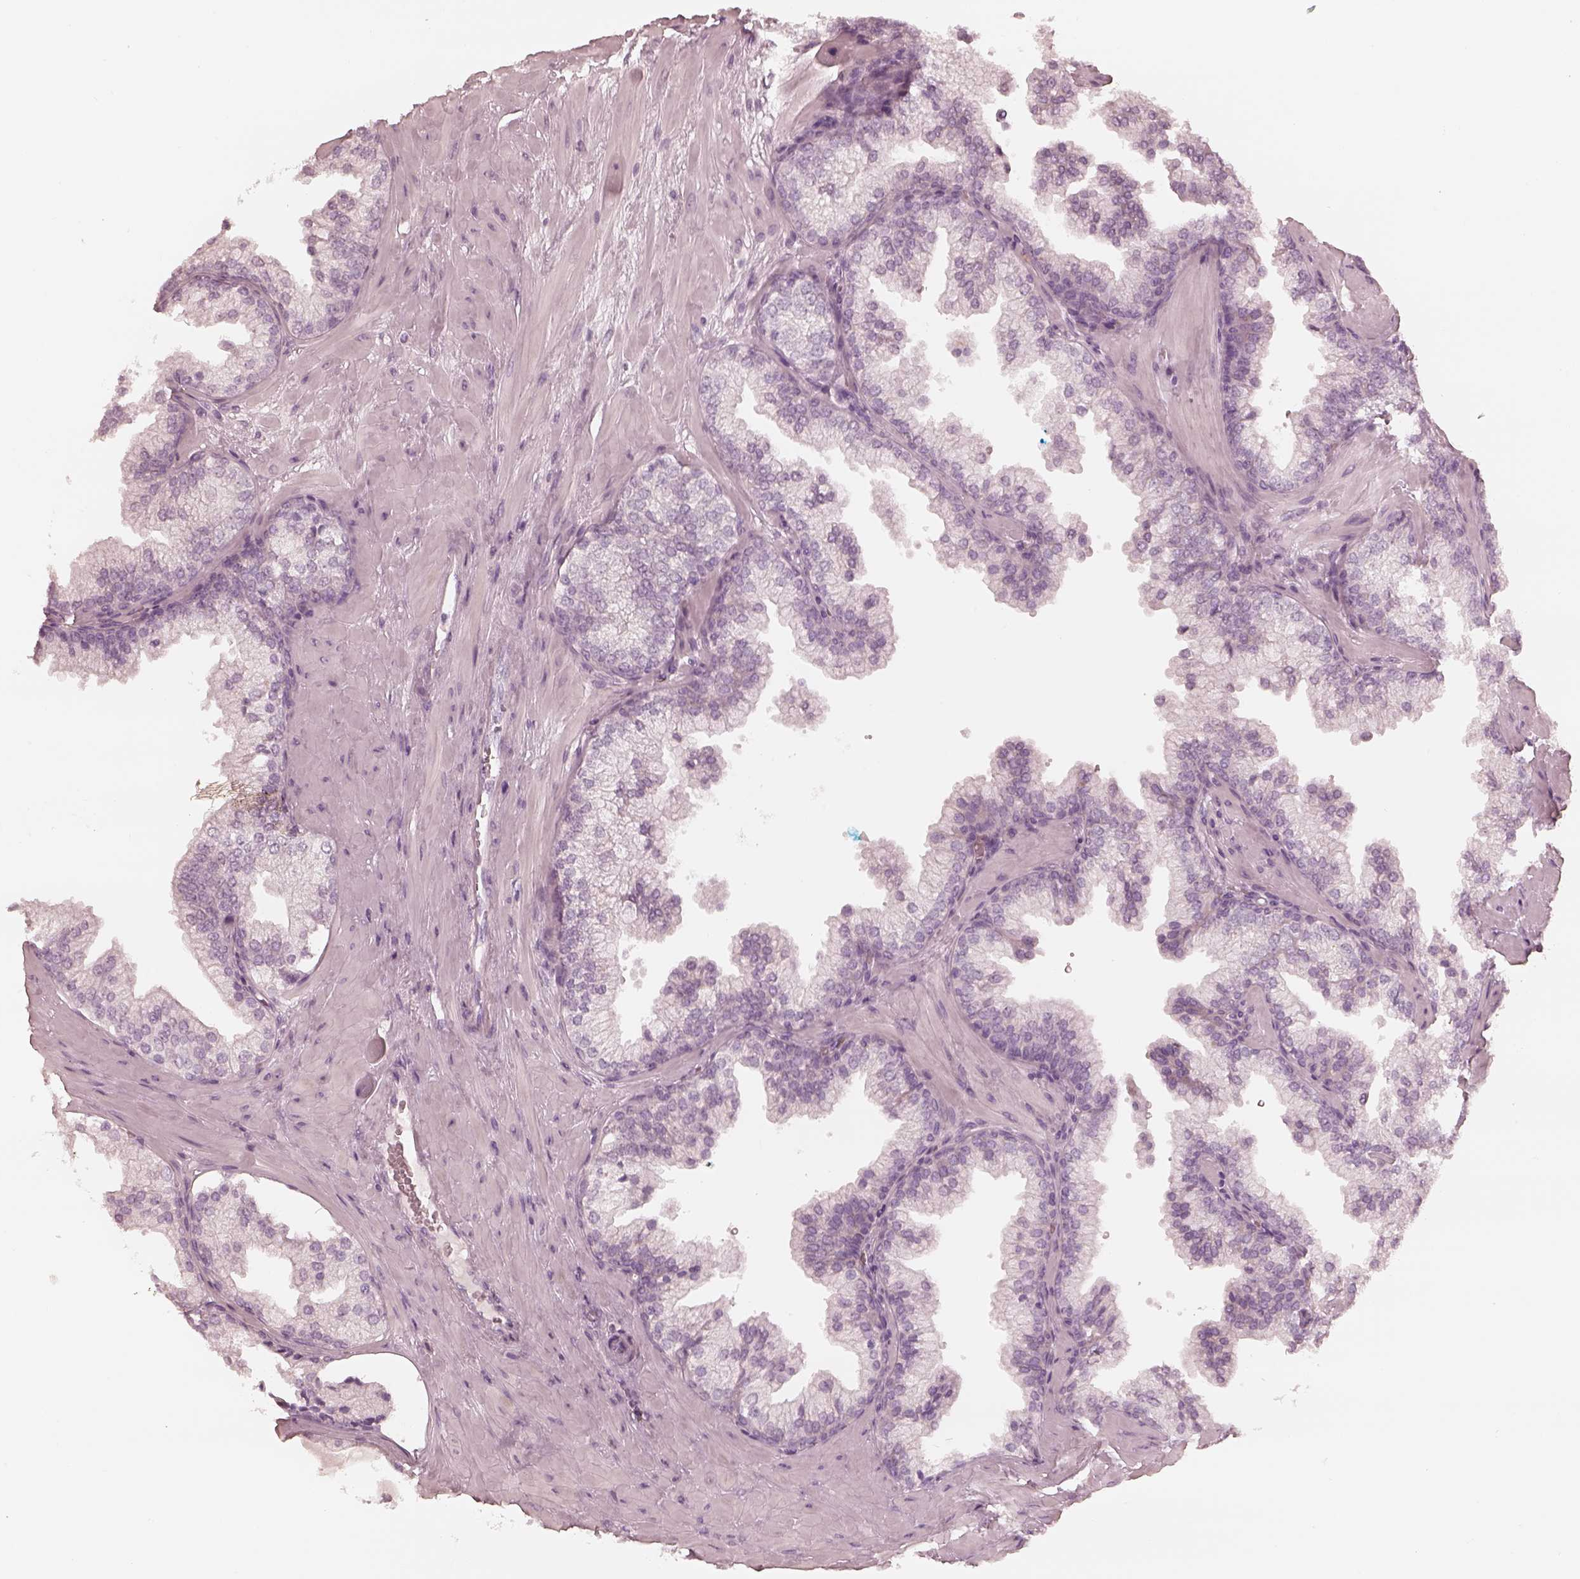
{"staining": {"intensity": "negative", "quantity": "none", "location": "none"}, "tissue": "prostate", "cell_type": "Glandular cells", "image_type": "normal", "snomed": [{"axis": "morphology", "description": "Normal tissue, NOS"}, {"axis": "topography", "description": "Prostate"}, {"axis": "topography", "description": "Peripheral nerve tissue"}], "caption": "DAB immunohistochemical staining of benign prostate shows no significant positivity in glandular cells.", "gene": "CALR3", "patient": {"sex": "male", "age": 61}}